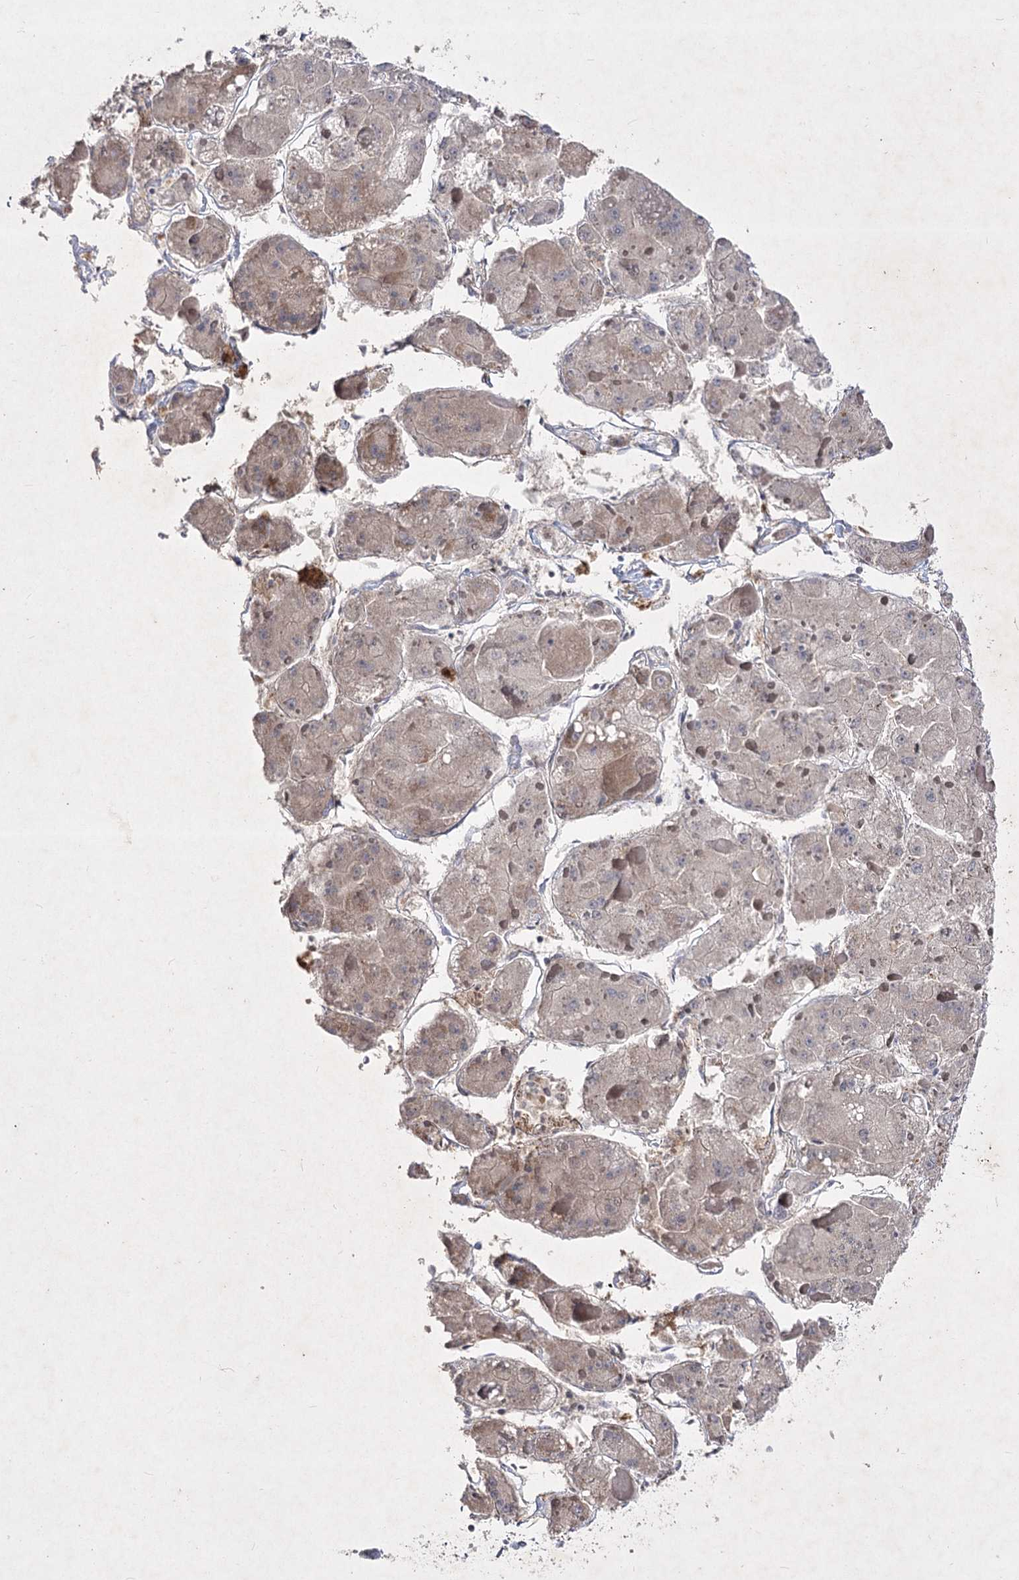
{"staining": {"intensity": "weak", "quantity": "<25%", "location": "cytoplasmic/membranous"}, "tissue": "liver cancer", "cell_type": "Tumor cells", "image_type": "cancer", "snomed": [{"axis": "morphology", "description": "Carcinoma, Hepatocellular, NOS"}, {"axis": "topography", "description": "Liver"}], "caption": "Tumor cells are negative for protein expression in human hepatocellular carcinoma (liver).", "gene": "CIB2", "patient": {"sex": "female", "age": 73}}